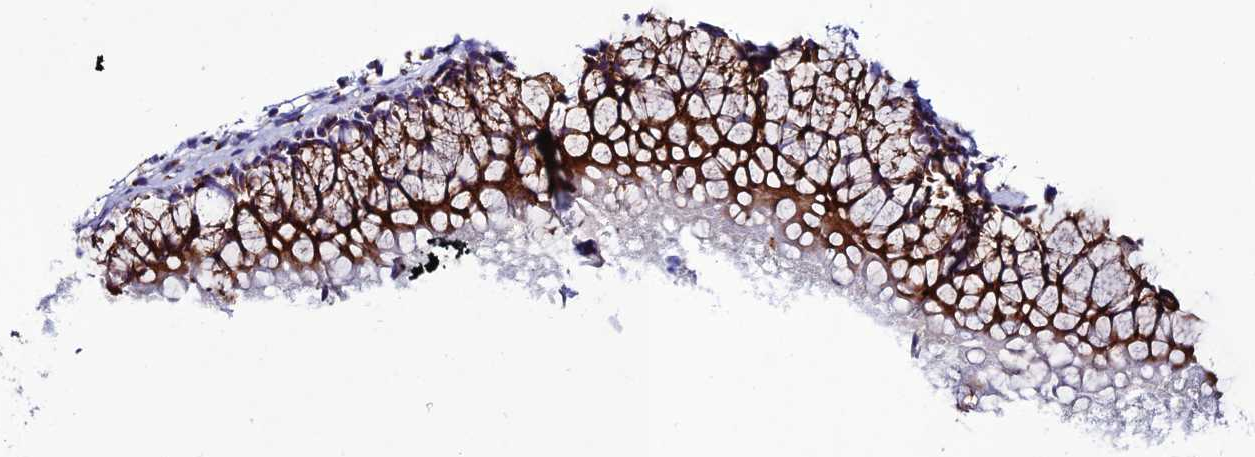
{"staining": {"intensity": "strong", "quantity": ">75%", "location": "cytoplasmic/membranous"}, "tissue": "nasopharynx", "cell_type": "Respiratory epithelial cells", "image_type": "normal", "snomed": [{"axis": "morphology", "description": "Normal tissue, NOS"}, {"axis": "morphology", "description": "Inflammation, NOS"}, {"axis": "morphology", "description": "Malignant melanoma, Metastatic site"}, {"axis": "topography", "description": "Nasopharynx"}], "caption": "The immunohistochemical stain shows strong cytoplasmic/membranous expression in respiratory epithelial cells of unremarkable nasopharynx. The staining was performed using DAB (3,3'-diaminobenzidine) to visualize the protein expression in brown, while the nuclei were stained in blue with hematoxylin (Magnification: 20x).", "gene": "OR51Q1", "patient": {"sex": "male", "age": 70}}